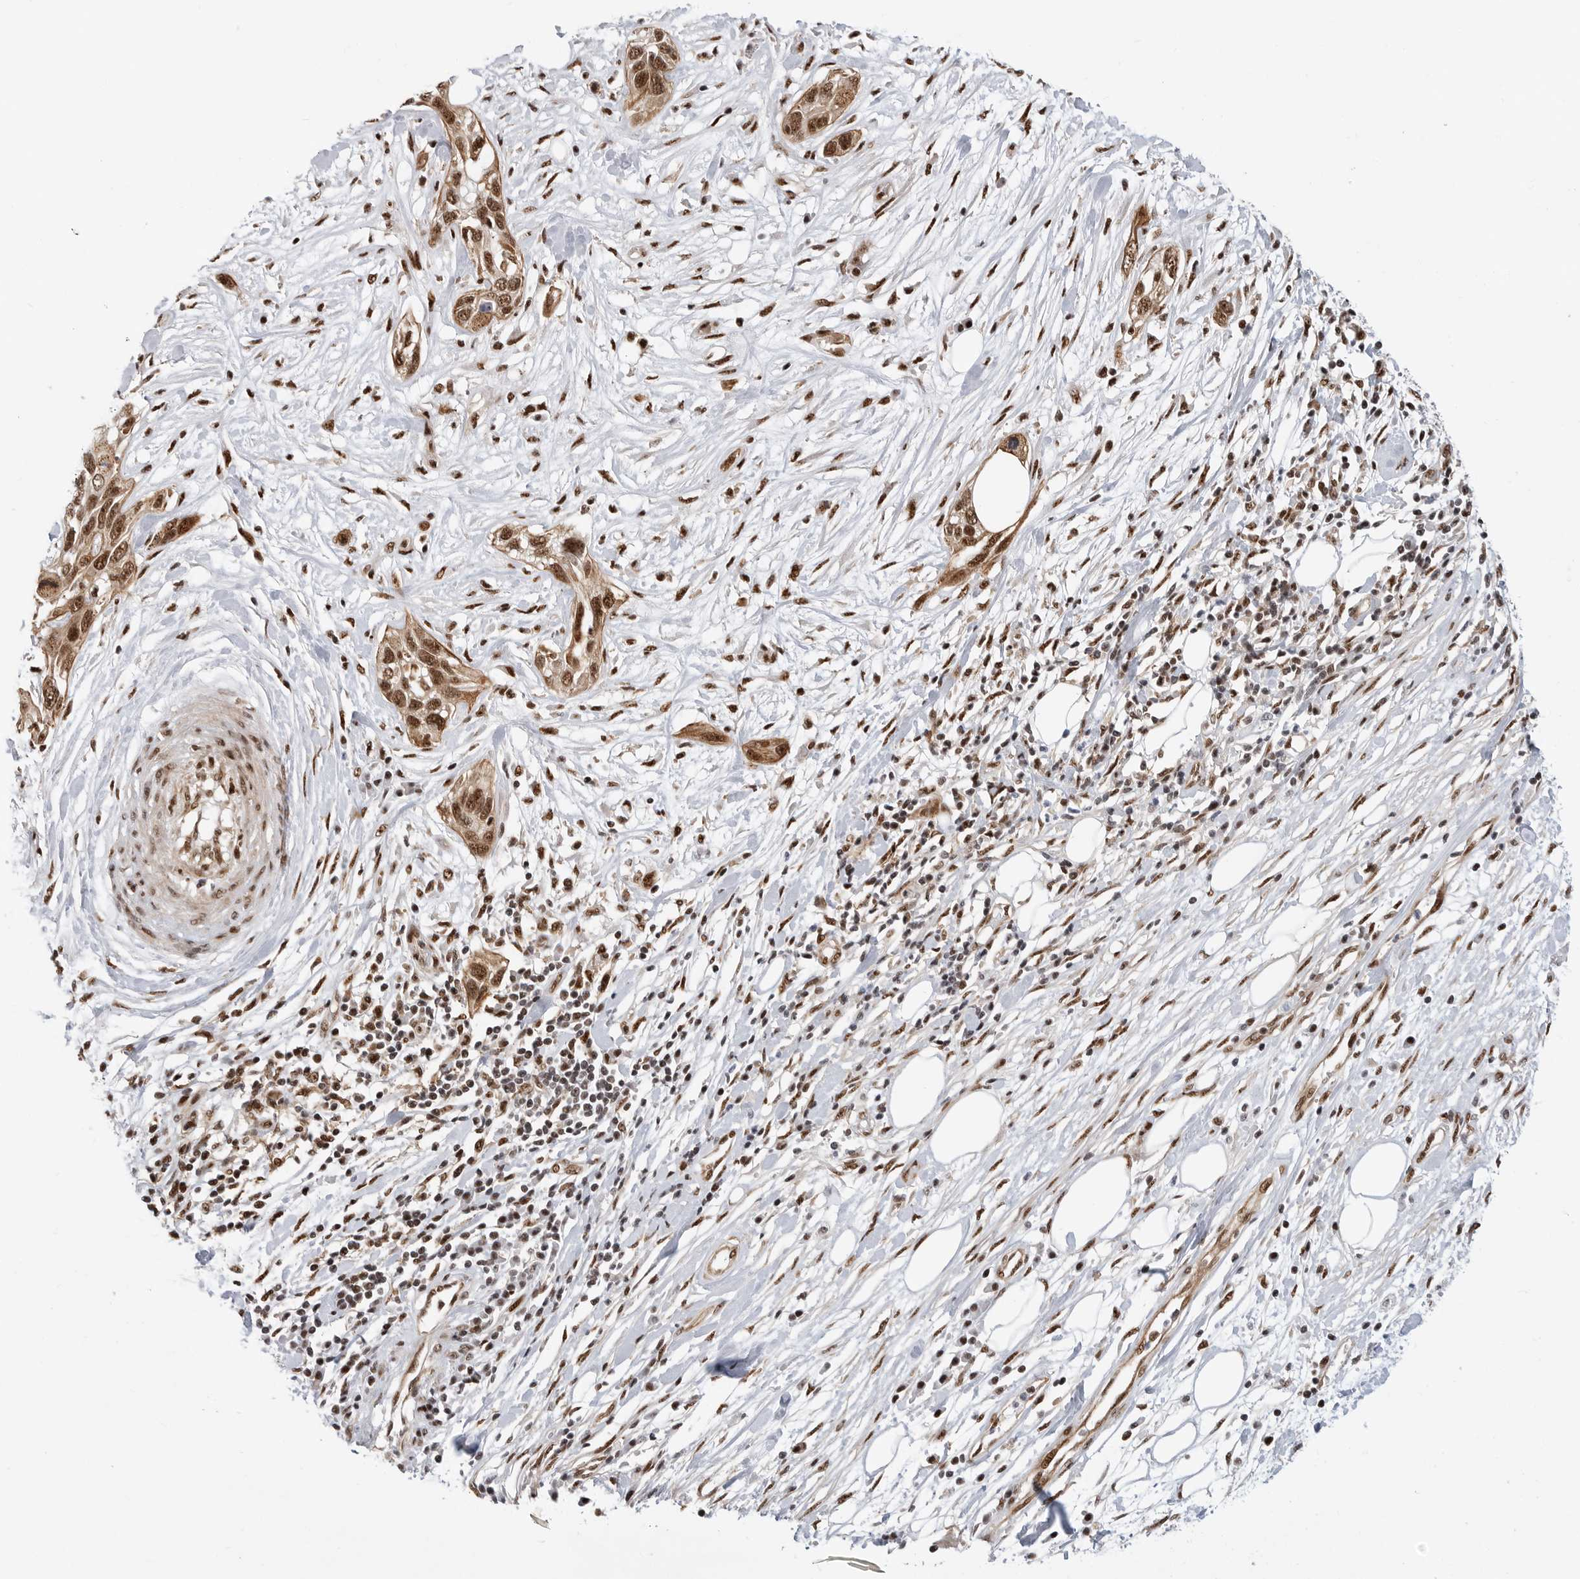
{"staining": {"intensity": "strong", "quantity": ">75%", "location": "cytoplasmic/membranous,nuclear"}, "tissue": "pancreatic cancer", "cell_type": "Tumor cells", "image_type": "cancer", "snomed": [{"axis": "morphology", "description": "Adenocarcinoma, NOS"}, {"axis": "topography", "description": "Pancreas"}], "caption": "Protein expression analysis of human pancreatic cancer reveals strong cytoplasmic/membranous and nuclear staining in about >75% of tumor cells. (Stains: DAB (3,3'-diaminobenzidine) in brown, nuclei in blue, Microscopy: brightfield microscopy at high magnification).", "gene": "GPATCH2", "patient": {"sex": "female", "age": 60}}